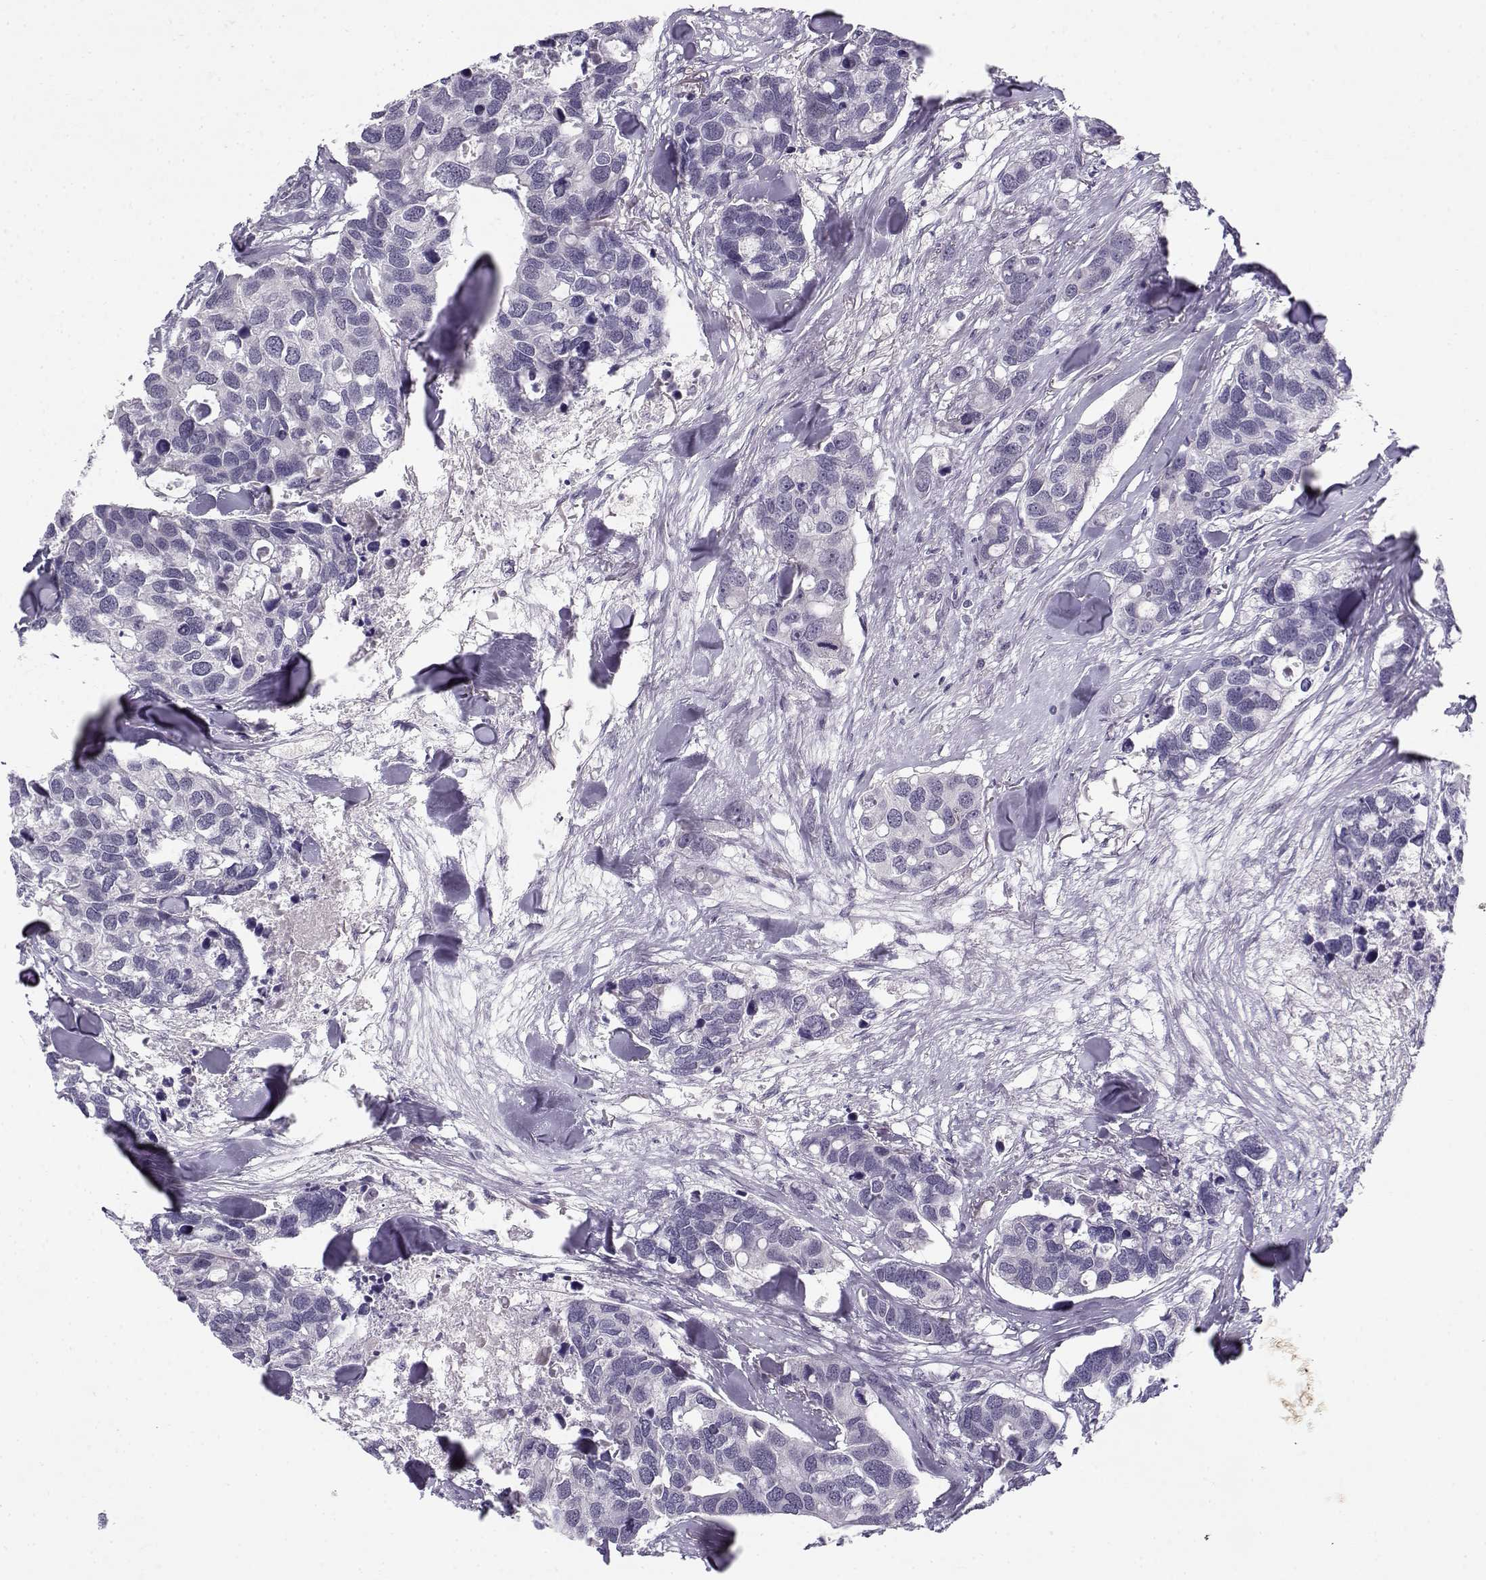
{"staining": {"intensity": "negative", "quantity": "none", "location": "none"}, "tissue": "breast cancer", "cell_type": "Tumor cells", "image_type": "cancer", "snomed": [{"axis": "morphology", "description": "Duct carcinoma"}, {"axis": "topography", "description": "Breast"}], "caption": "Immunohistochemistry (IHC) of breast cancer (invasive ductal carcinoma) exhibits no positivity in tumor cells.", "gene": "C16orf86", "patient": {"sex": "female", "age": 83}}